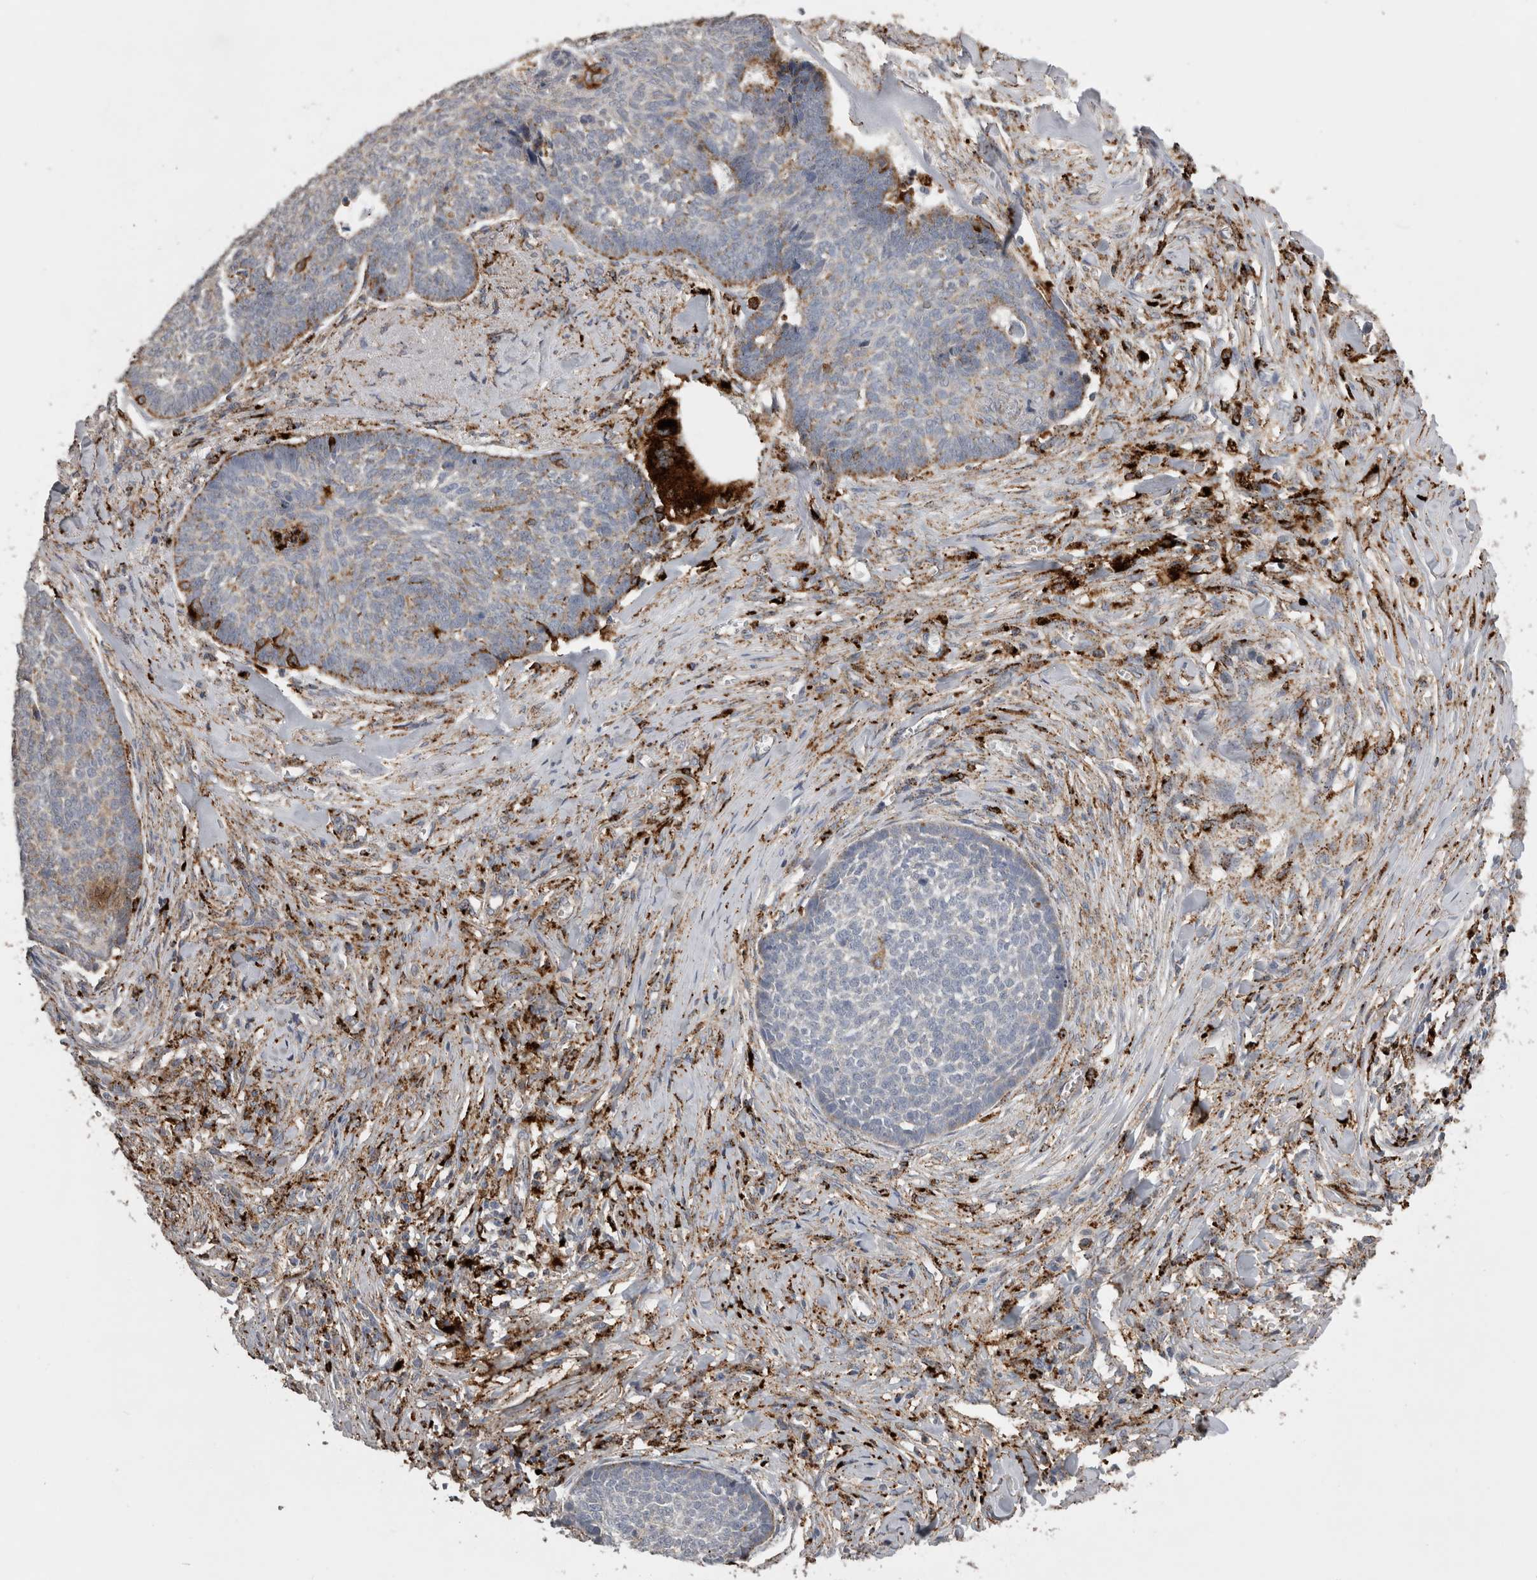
{"staining": {"intensity": "moderate", "quantity": "<25%", "location": "cytoplasmic/membranous"}, "tissue": "skin cancer", "cell_type": "Tumor cells", "image_type": "cancer", "snomed": [{"axis": "morphology", "description": "Basal cell carcinoma"}, {"axis": "topography", "description": "Skin"}], "caption": "IHC (DAB (3,3'-diaminobenzidine)) staining of skin basal cell carcinoma displays moderate cytoplasmic/membranous protein staining in about <25% of tumor cells.", "gene": "CTSZ", "patient": {"sex": "male", "age": 84}}